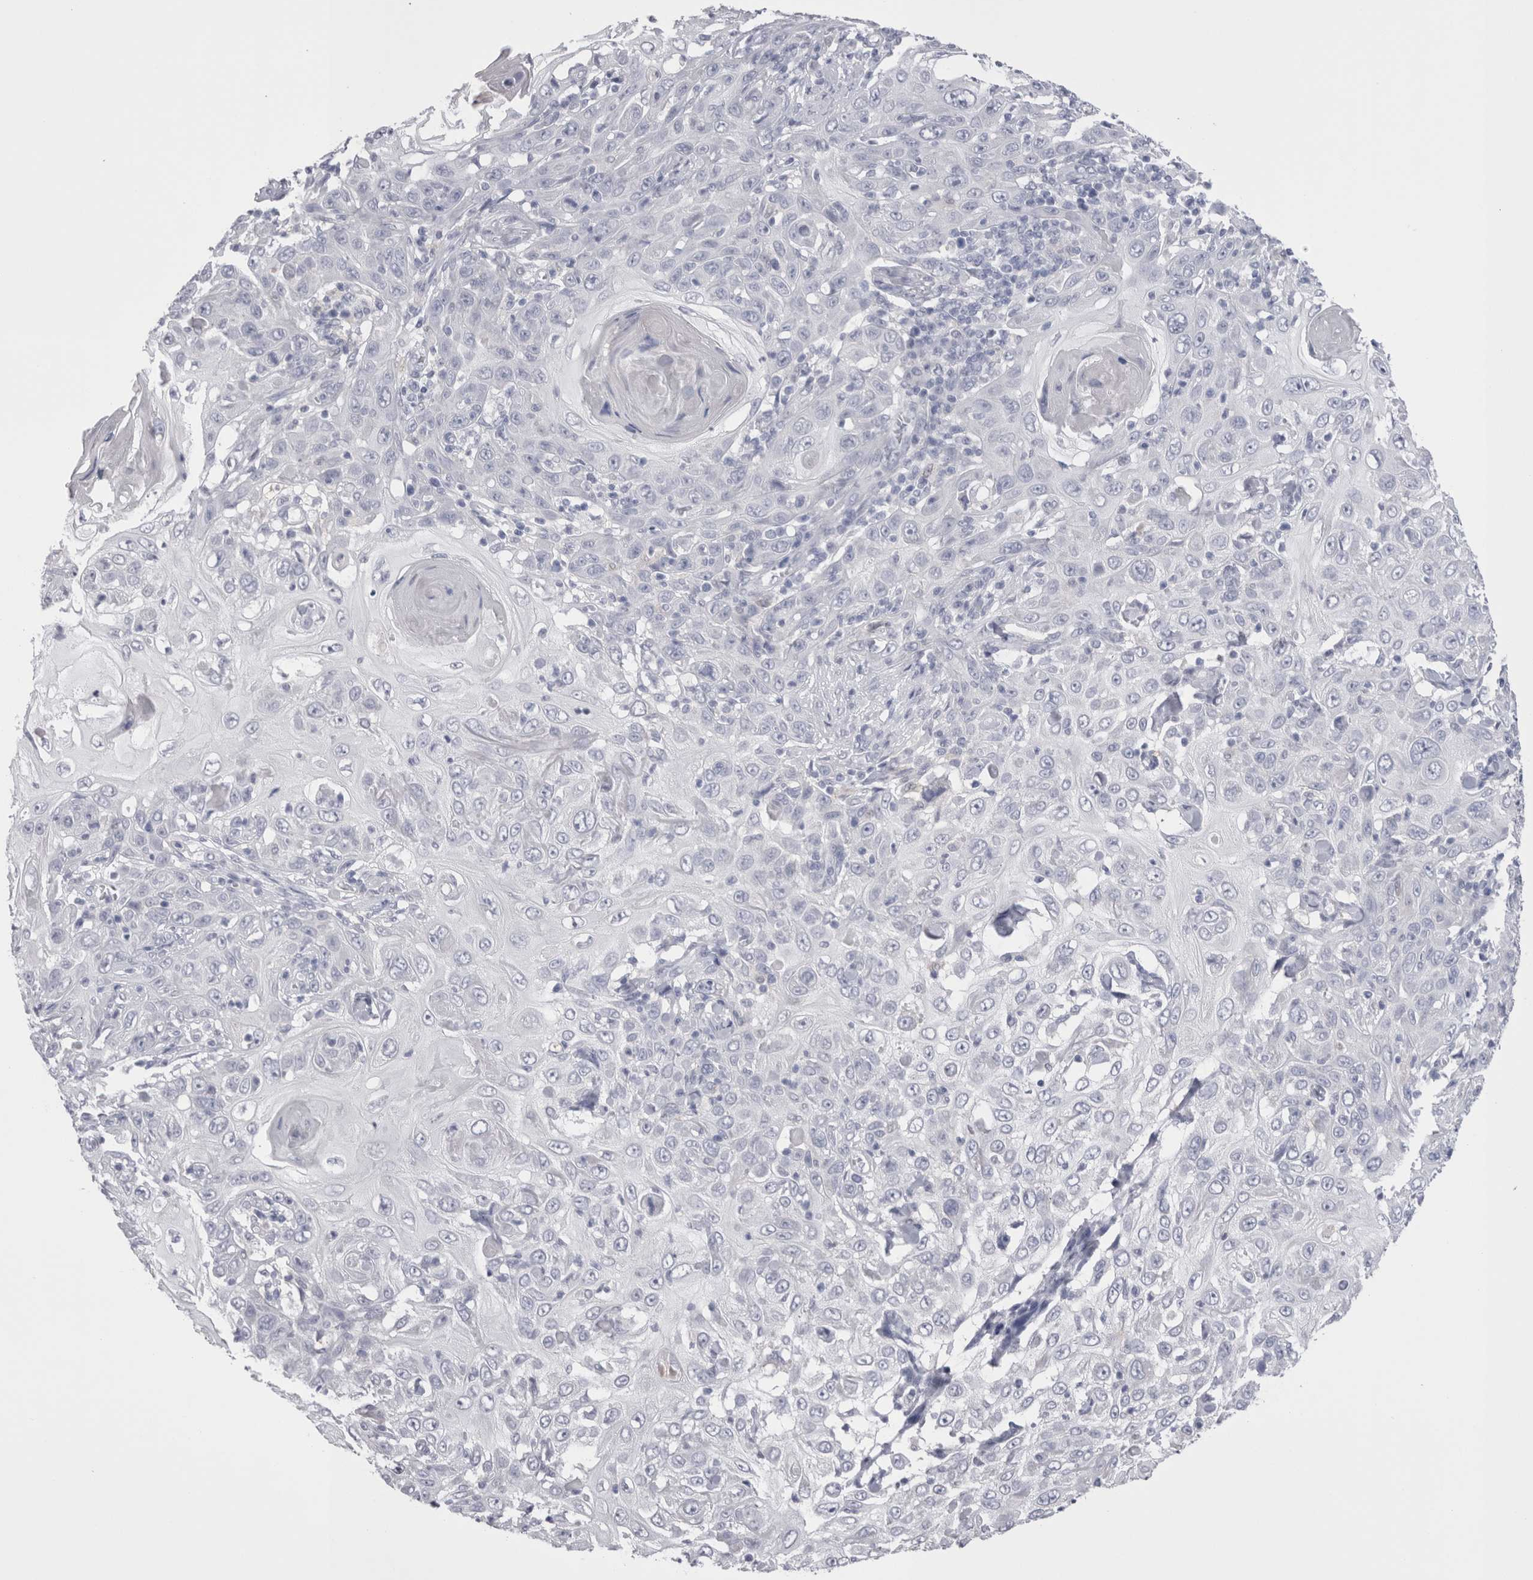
{"staining": {"intensity": "negative", "quantity": "none", "location": "none"}, "tissue": "skin cancer", "cell_type": "Tumor cells", "image_type": "cancer", "snomed": [{"axis": "morphology", "description": "Squamous cell carcinoma, NOS"}, {"axis": "topography", "description": "Skin"}], "caption": "Tumor cells show no significant protein staining in skin cancer. The staining is performed using DAB (3,3'-diaminobenzidine) brown chromogen with nuclei counter-stained in using hematoxylin.", "gene": "SUCNR1", "patient": {"sex": "female", "age": 88}}